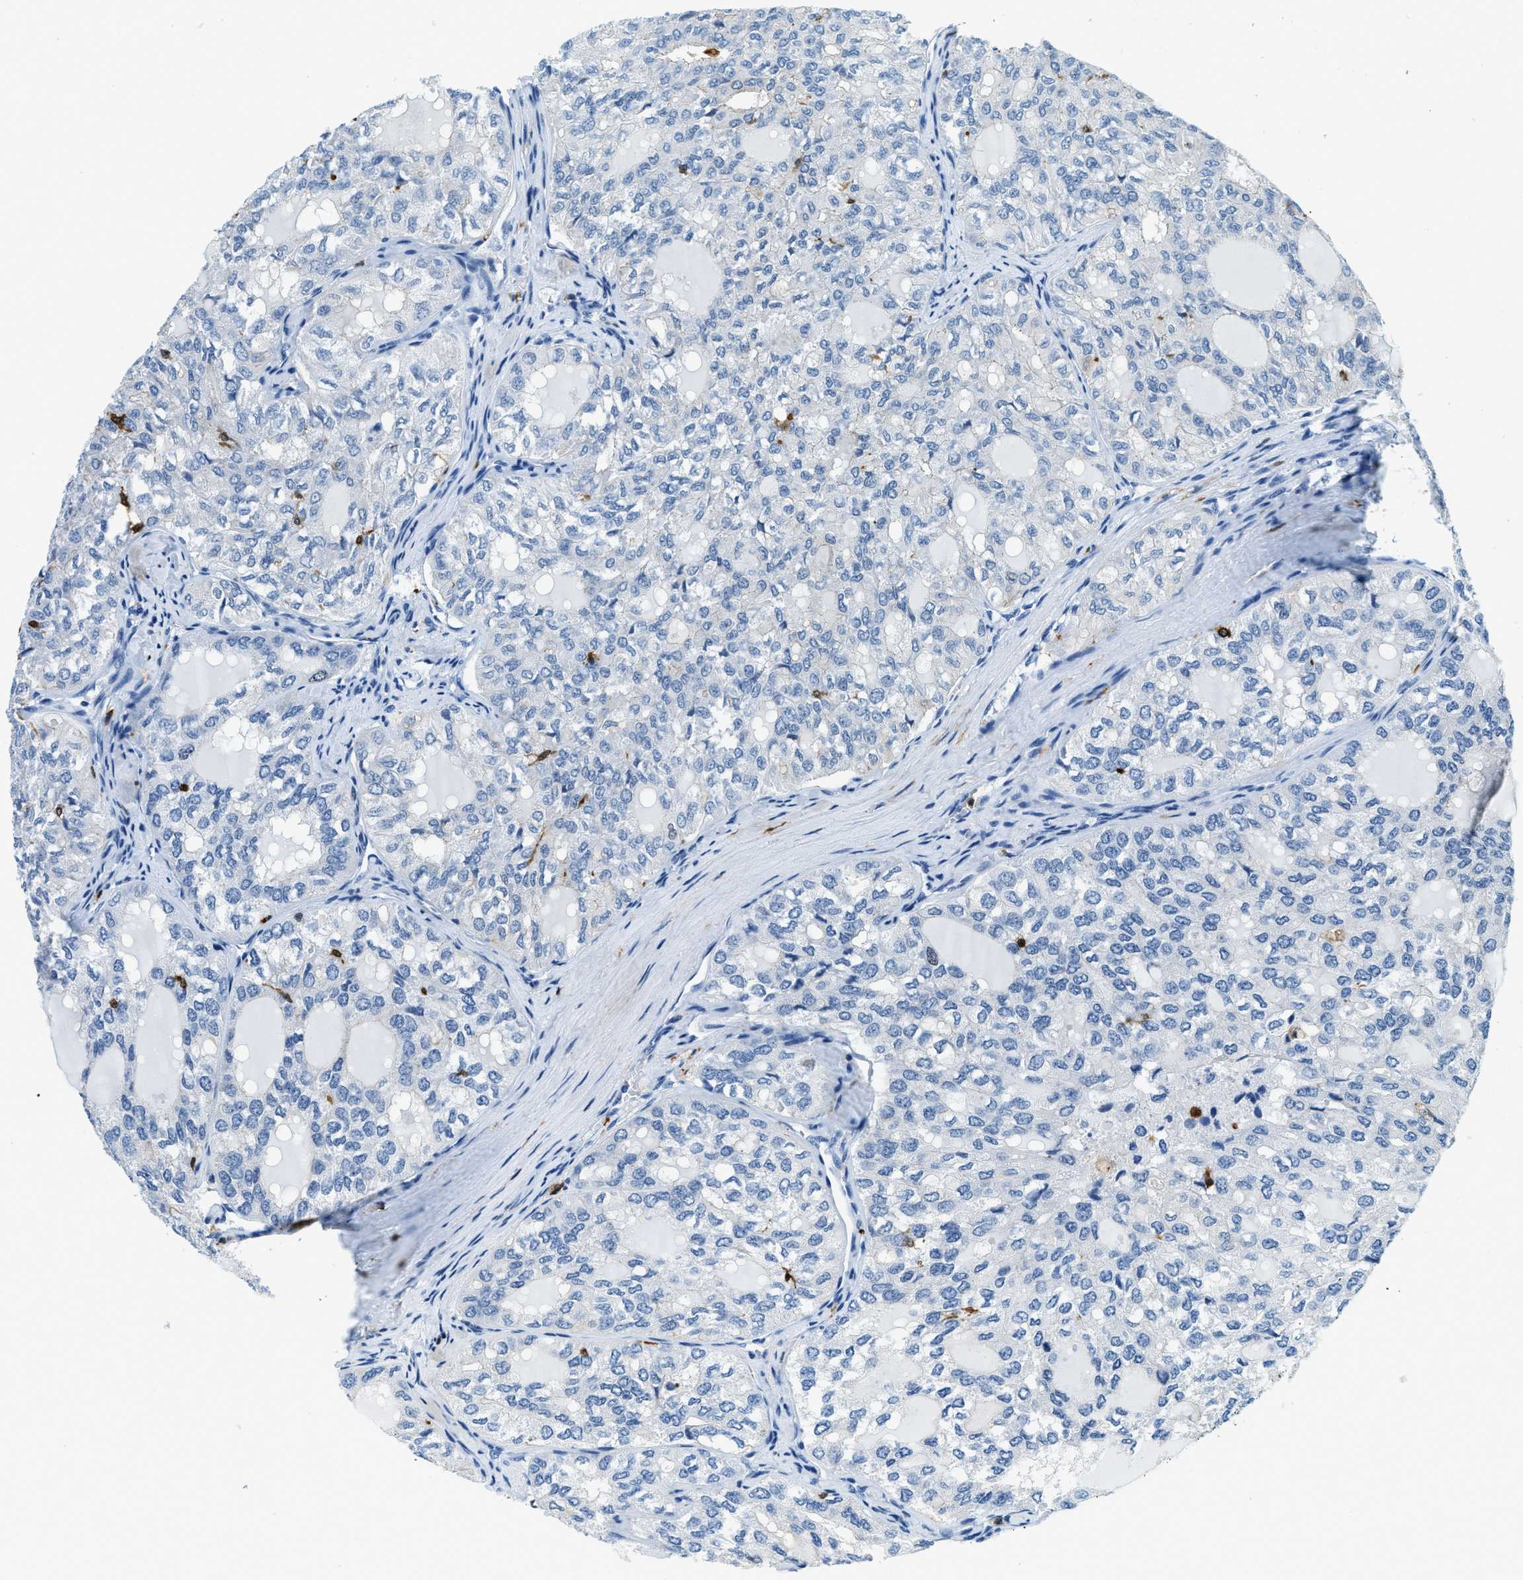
{"staining": {"intensity": "negative", "quantity": "none", "location": "none"}, "tissue": "thyroid cancer", "cell_type": "Tumor cells", "image_type": "cancer", "snomed": [{"axis": "morphology", "description": "Follicular adenoma carcinoma, NOS"}, {"axis": "topography", "description": "Thyroid gland"}], "caption": "This is an immunohistochemistry photomicrograph of thyroid cancer. There is no positivity in tumor cells.", "gene": "CAPG", "patient": {"sex": "male", "age": 75}}